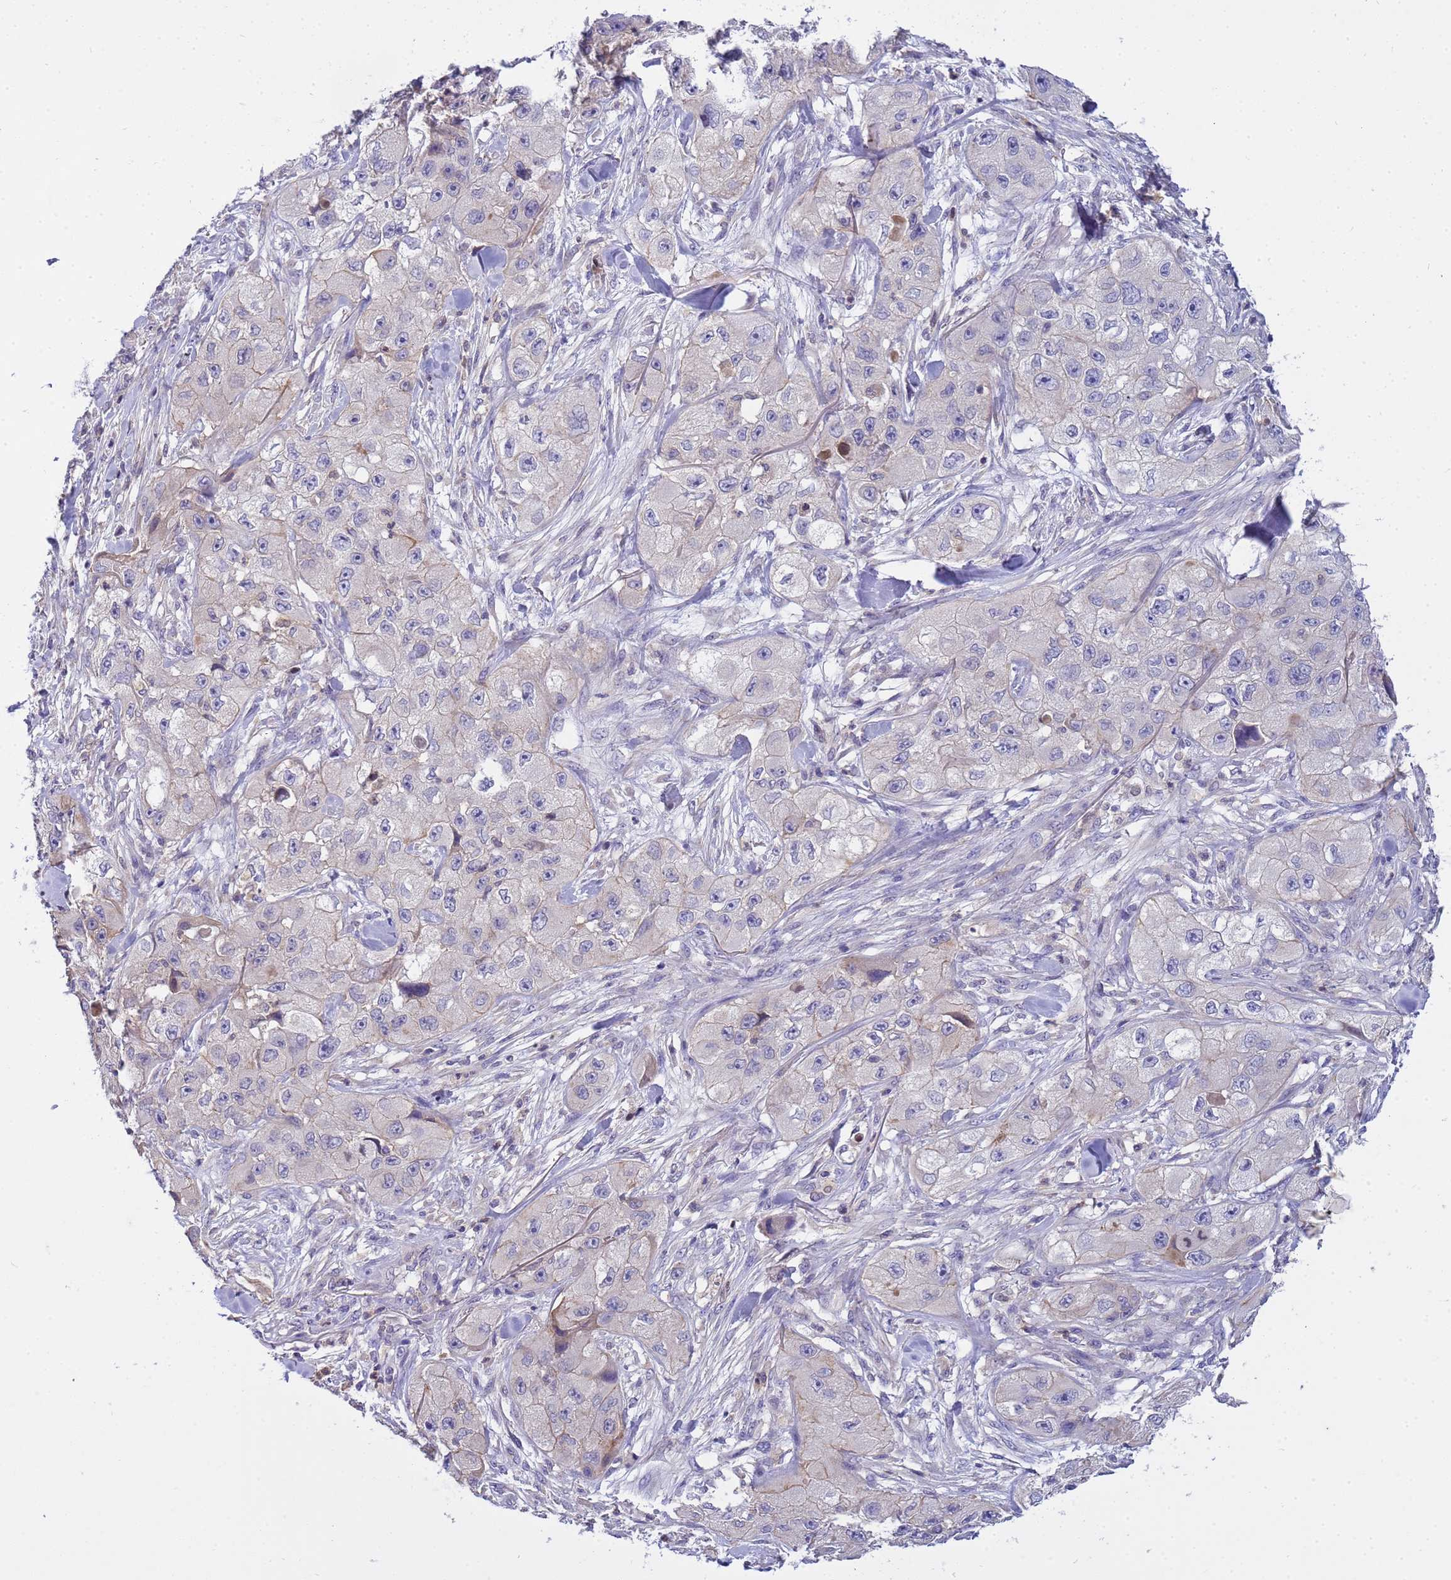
{"staining": {"intensity": "negative", "quantity": "none", "location": "none"}, "tissue": "skin cancer", "cell_type": "Tumor cells", "image_type": "cancer", "snomed": [{"axis": "morphology", "description": "Squamous cell carcinoma, NOS"}, {"axis": "topography", "description": "Skin"}, {"axis": "topography", "description": "Subcutis"}], "caption": "An immunohistochemistry histopathology image of skin cancer (squamous cell carcinoma) is shown. There is no staining in tumor cells of skin cancer (squamous cell carcinoma).", "gene": "PLCXD3", "patient": {"sex": "male", "age": 73}}